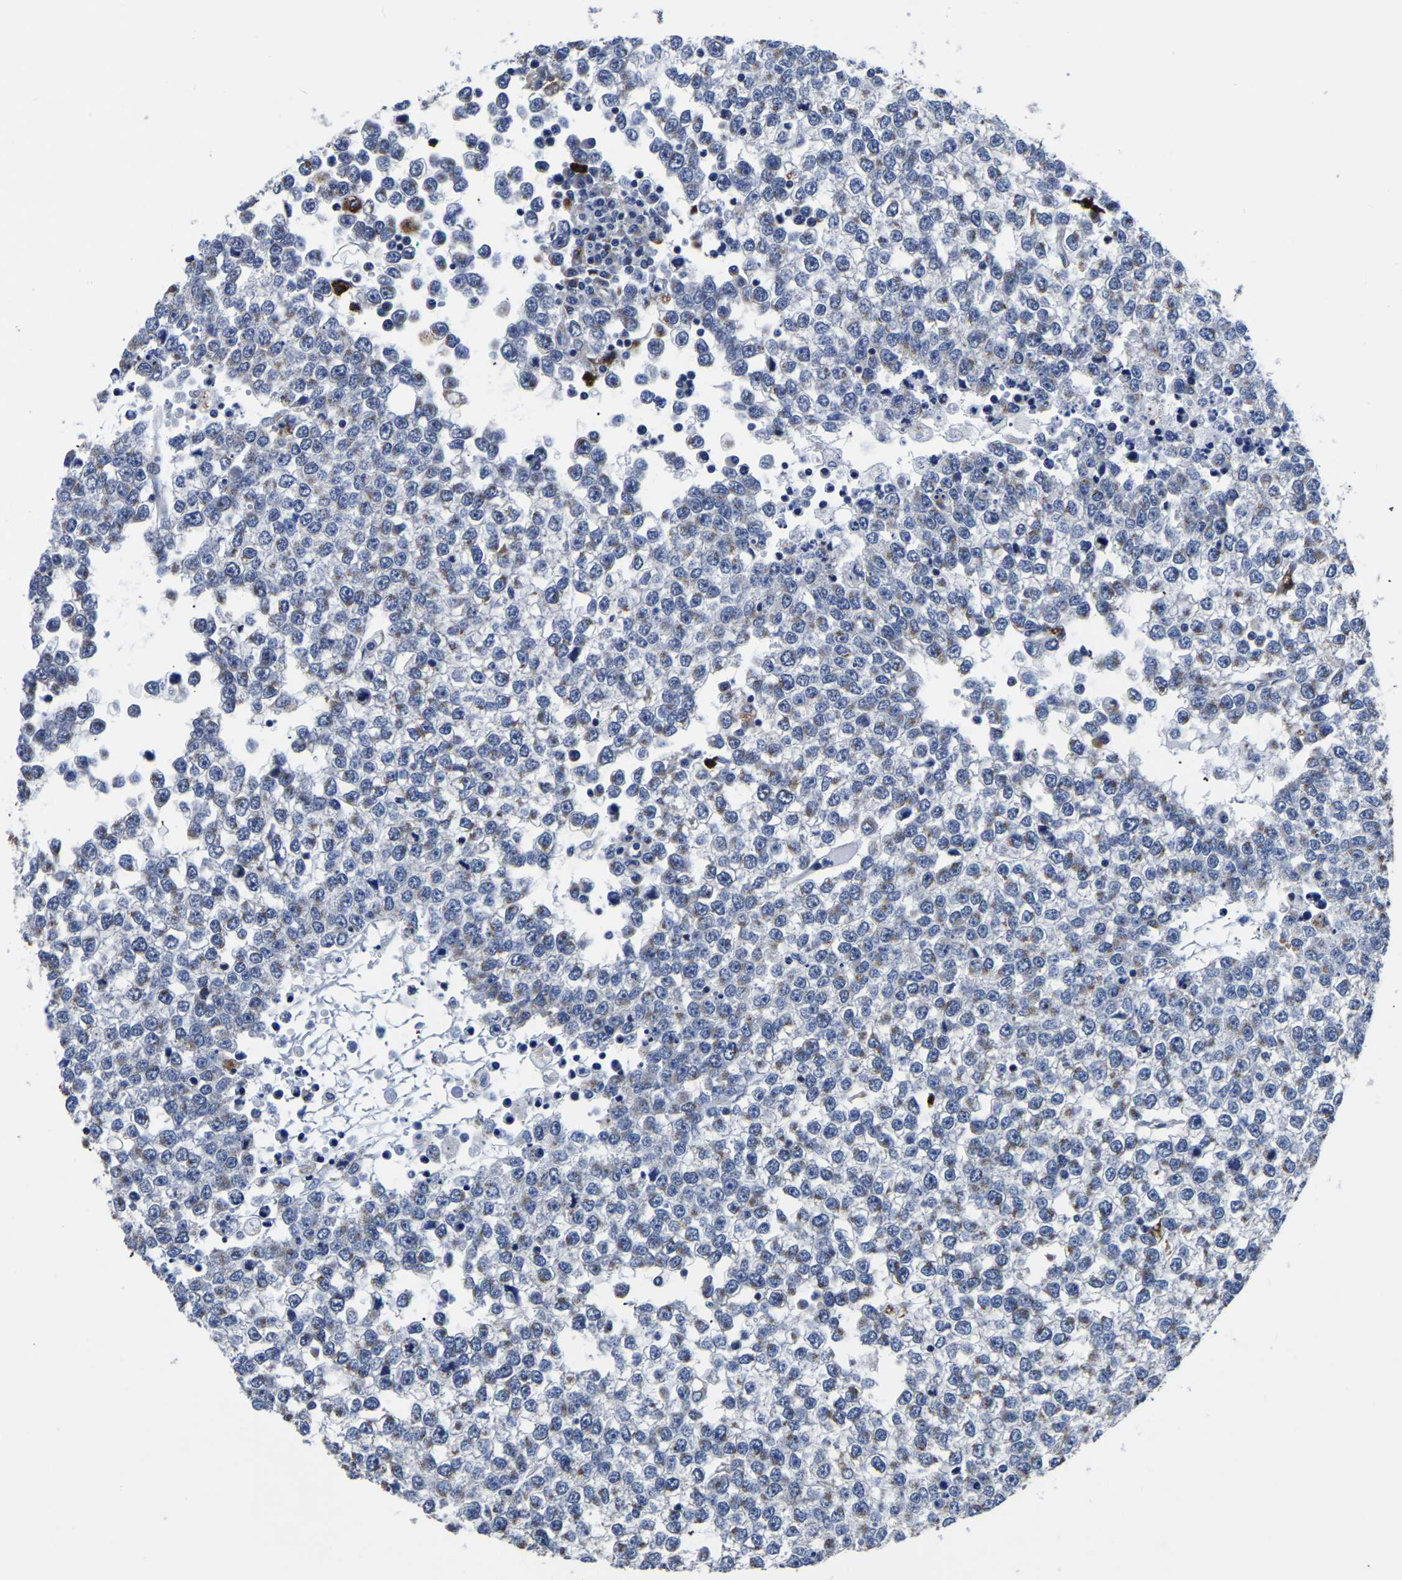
{"staining": {"intensity": "negative", "quantity": "none", "location": "none"}, "tissue": "testis cancer", "cell_type": "Tumor cells", "image_type": "cancer", "snomed": [{"axis": "morphology", "description": "Seminoma, NOS"}, {"axis": "topography", "description": "Testis"}], "caption": "Protein analysis of seminoma (testis) displays no significant staining in tumor cells. (Stains: DAB immunohistochemistry with hematoxylin counter stain, Microscopy: brightfield microscopy at high magnification).", "gene": "PDLIM7", "patient": {"sex": "male", "age": 65}}